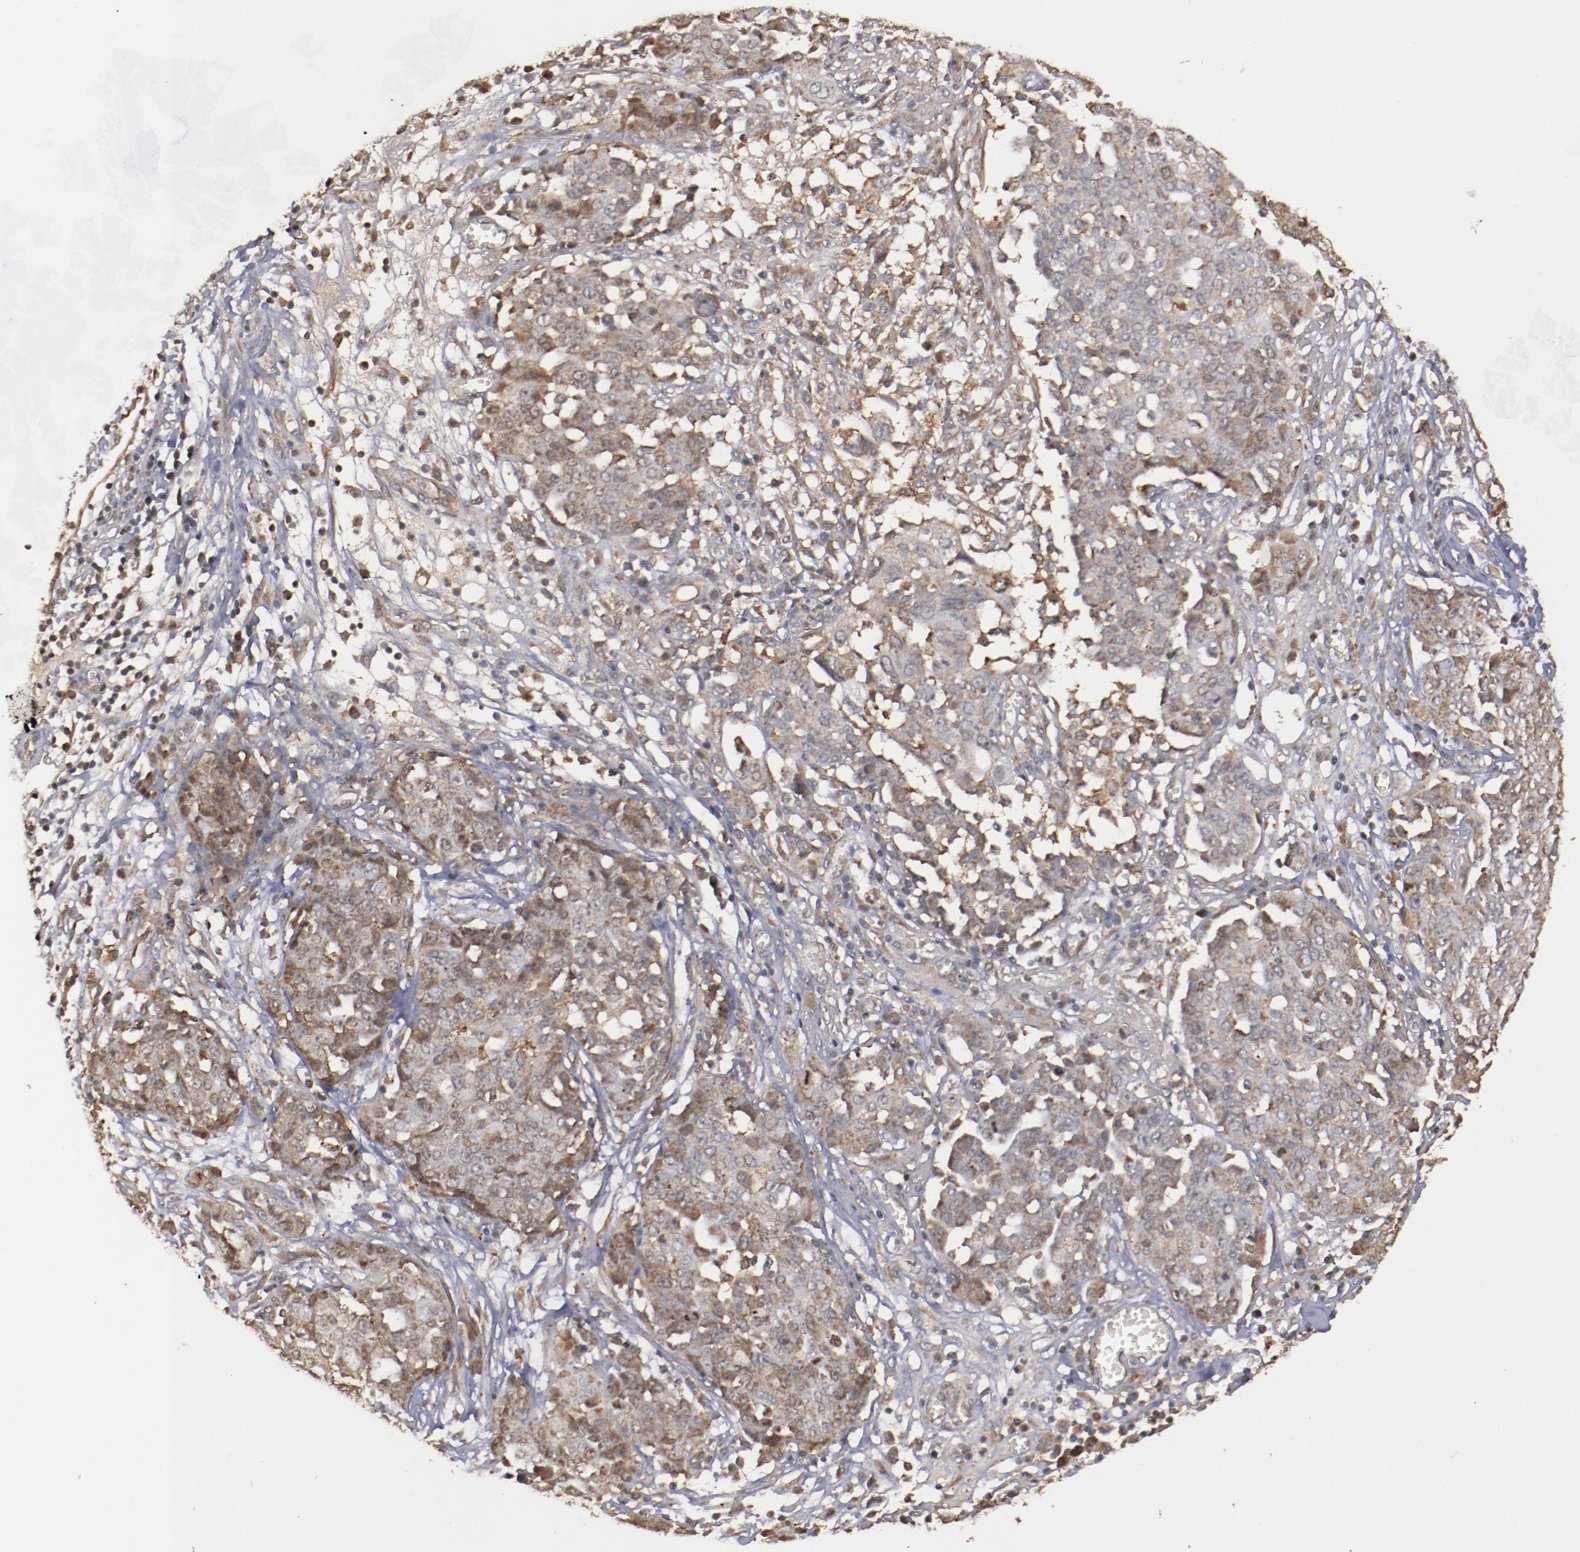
{"staining": {"intensity": "moderate", "quantity": ">75%", "location": "cytoplasmic/membranous"}, "tissue": "ovarian cancer", "cell_type": "Tumor cells", "image_type": "cancer", "snomed": [{"axis": "morphology", "description": "Cystadenocarcinoma, serous, NOS"}, {"axis": "topography", "description": "Soft tissue"}, {"axis": "topography", "description": "Ovary"}], "caption": "This photomicrograph demonstrates ovarian serous cystadenocarcinoma stained with immunohistochemistry (IHC) to label a protein in brown. The cytoplasmic/membranous of tumor cells show moderate positivity for the protein. Nuclei are counter-stained blue.", "gene": "TENM1", "patient": {"sex": "female", "age": 57}}